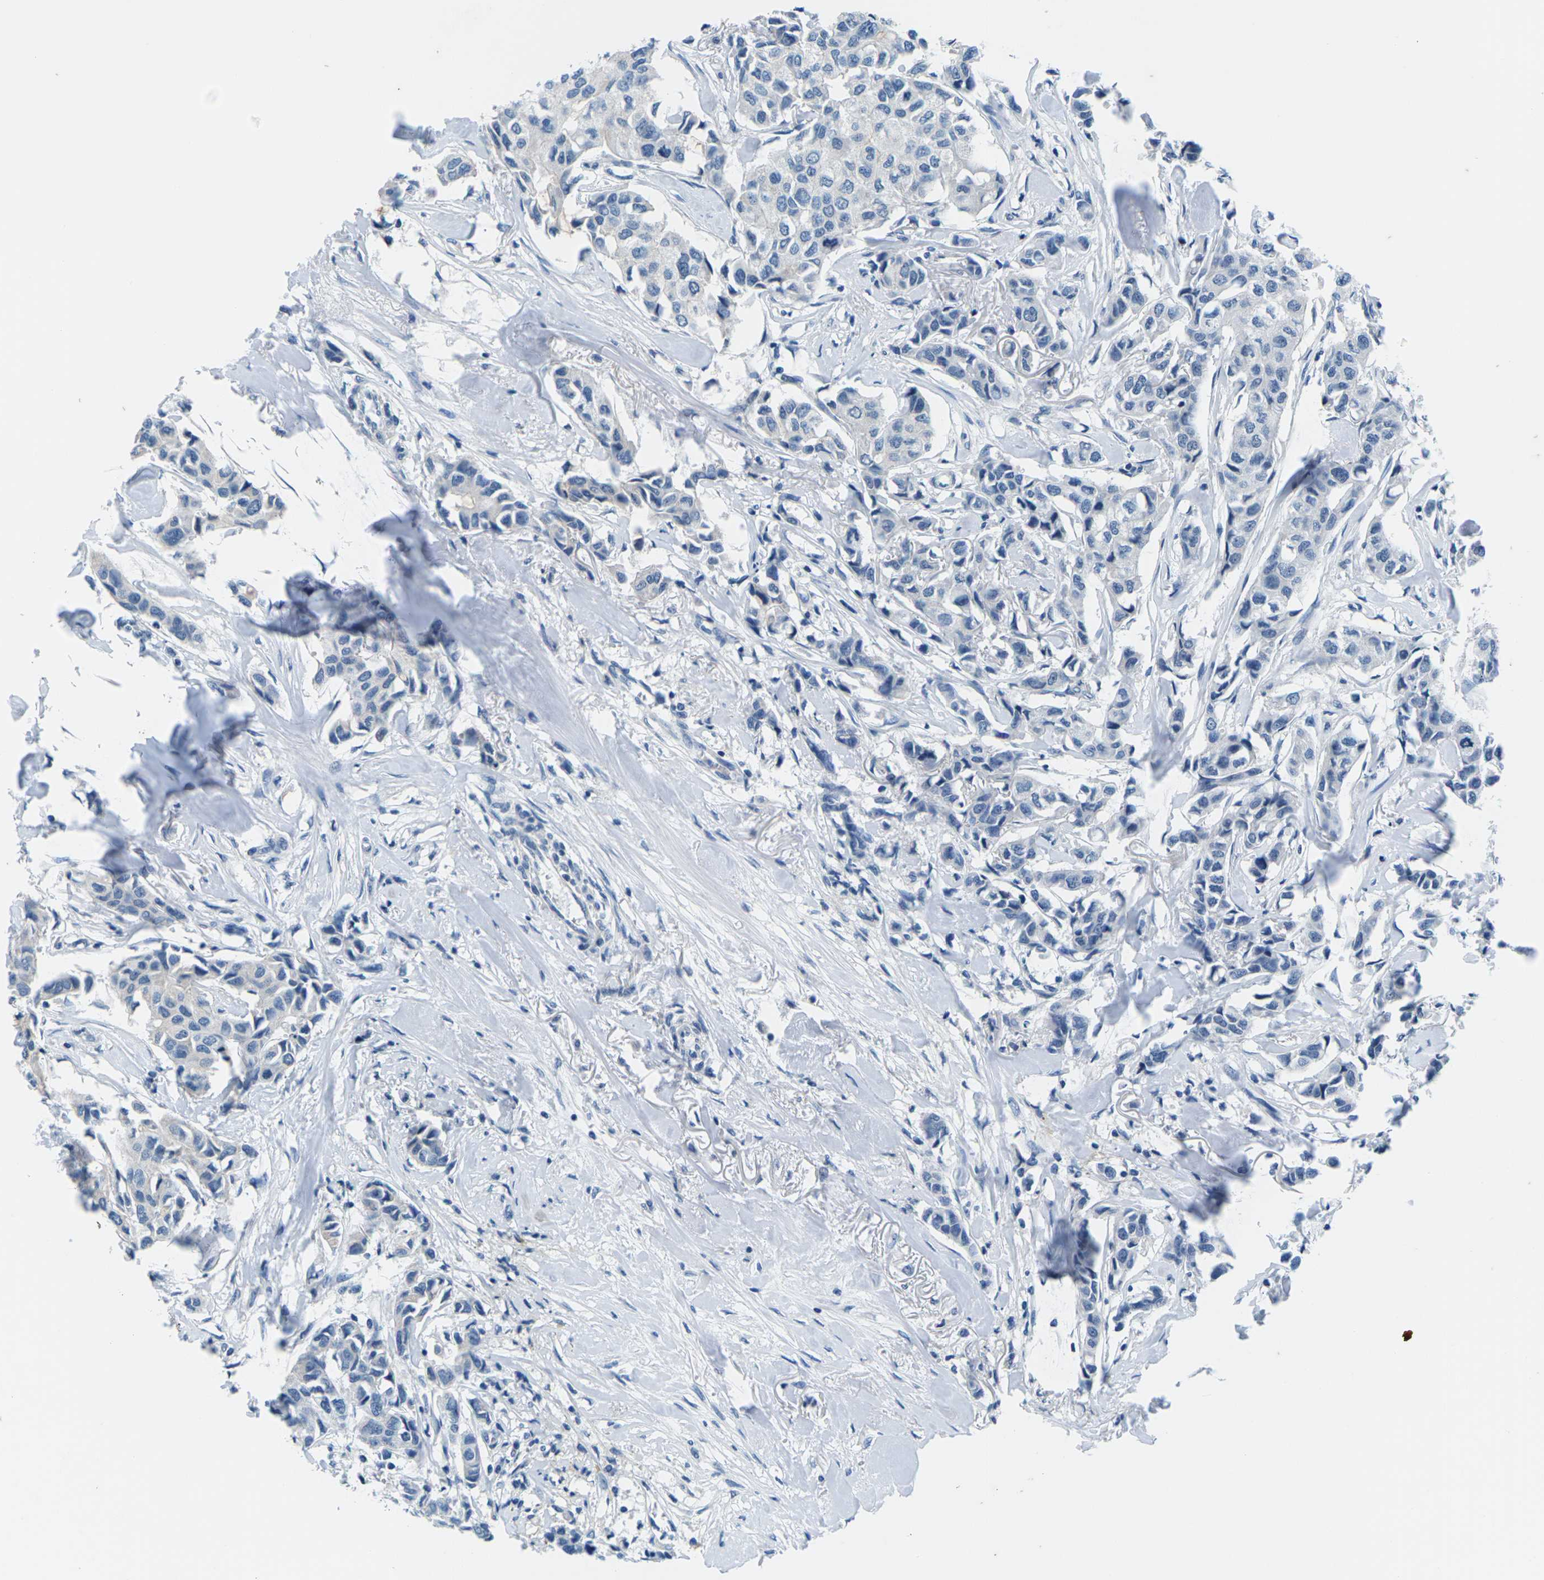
{"staining": {"intensity": "negative", "quantity": "none", "location": "none"}, "tissue": "breast cancer", "cell_type": "Tumor cells", "image_type": "cancer", "snomed": [{"axis": "morphology", "description": "Duct carcinoma"}, {"axis": "topography", "description": "Breast"}], "caption": "An IHC histopathology image of invasive ductal carcinoma (breast) is shown. There is no staining in tumor cells of invasive ductal carcinoma (breast).", "gene": "UMOD", "patient": {"sex": "female", "age": 80}}